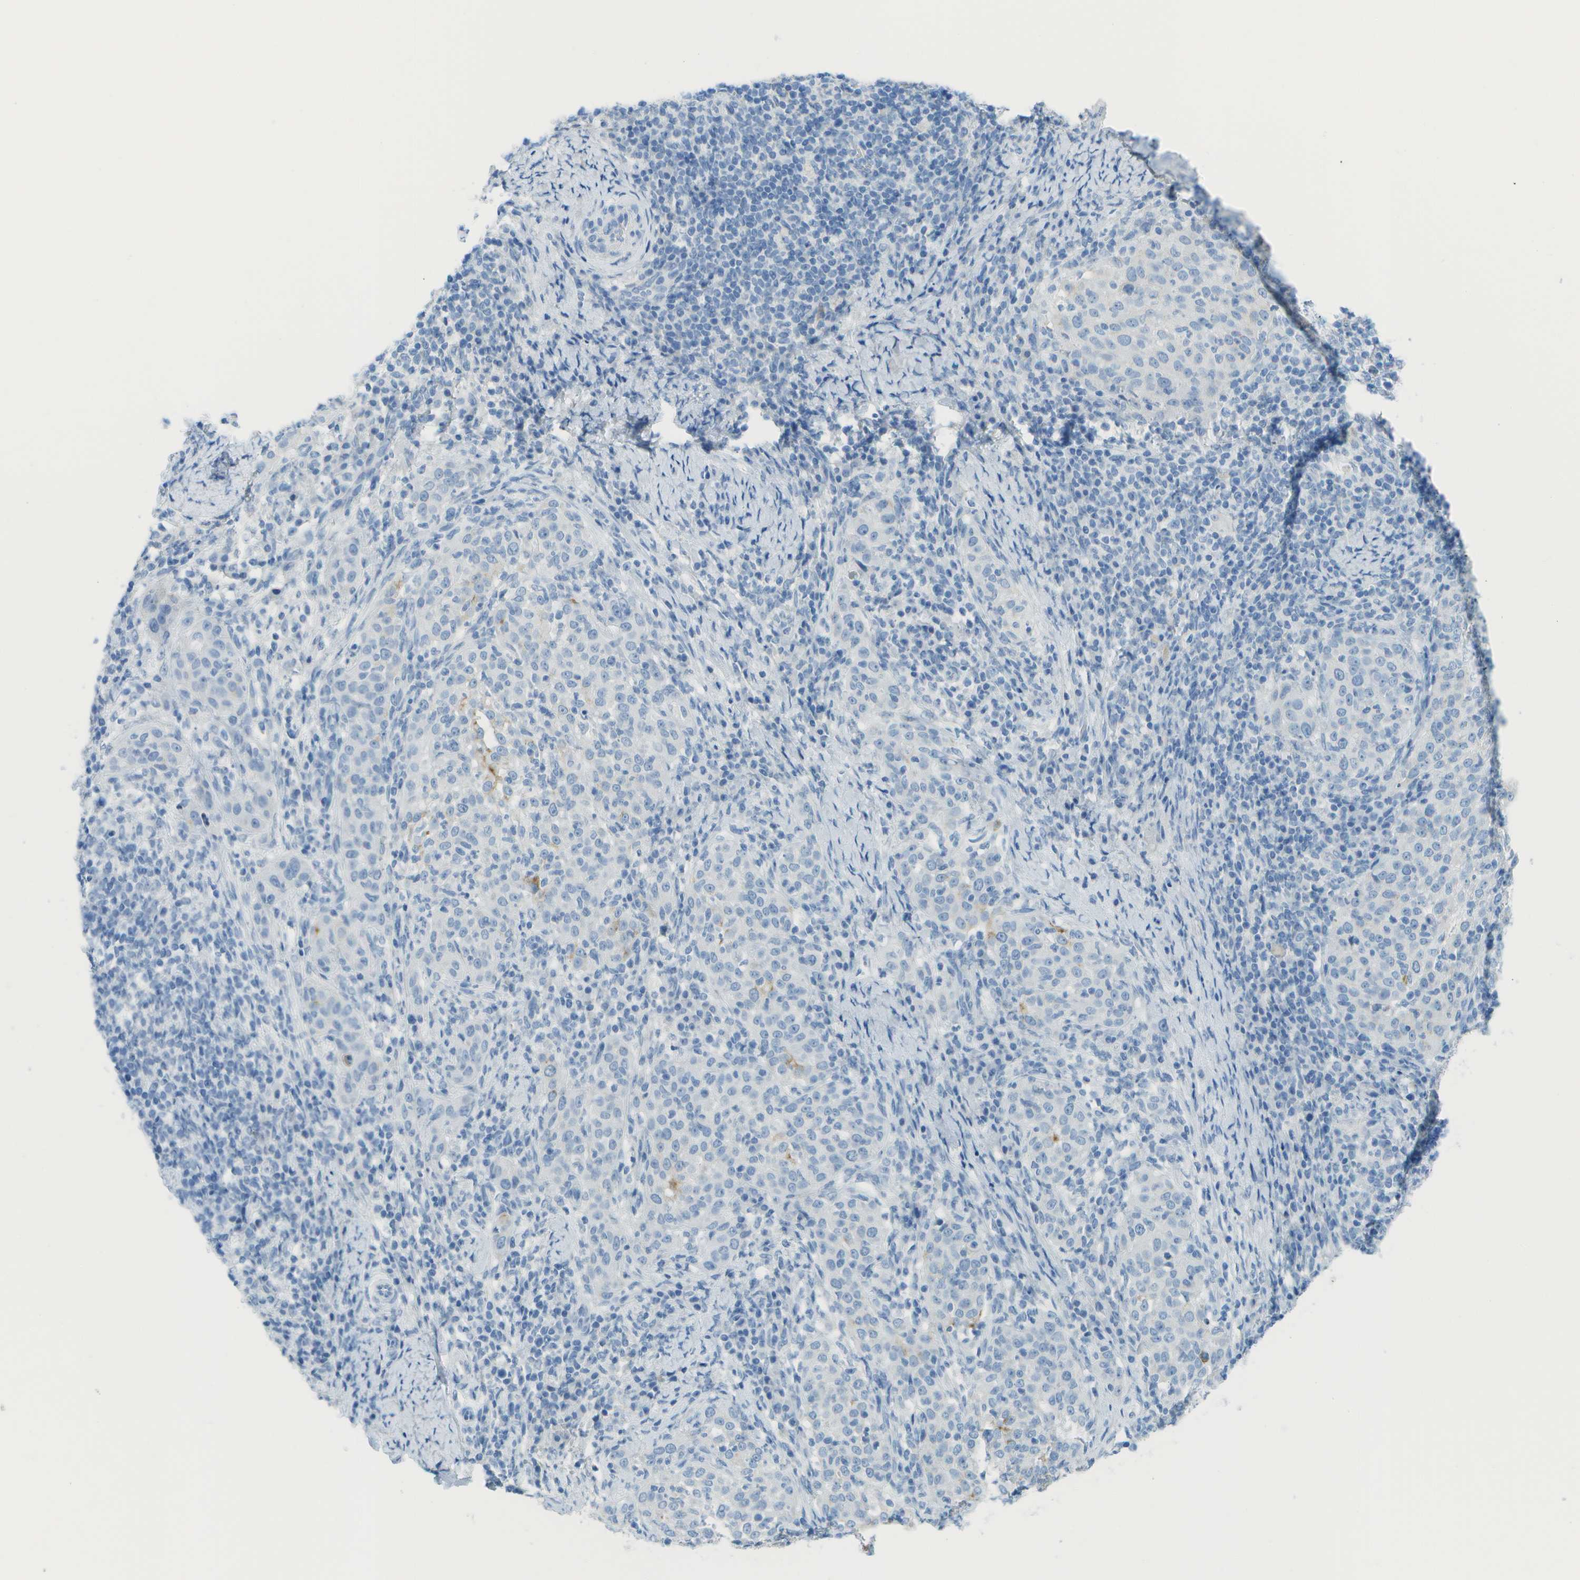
{"staining": {"intensity": "negative", "quantity": "none", "location": "none"}, "tissue": "cervical cancer", "cell_type": "Tumor cells", "image_type": "cancer", "snomed": [{"axis": "morphology", "description": "Squamous cell carcinoma, NOS"}, {"axis": "topography", "description": "Cervix"}], "caption": "A high-resolution image shows immunohistochemistry staining of cervical cancer, which demonstrates no significant expression in tumor cells.", "gene": "C1S", "patient": {"sex": "female", "age": 51}}